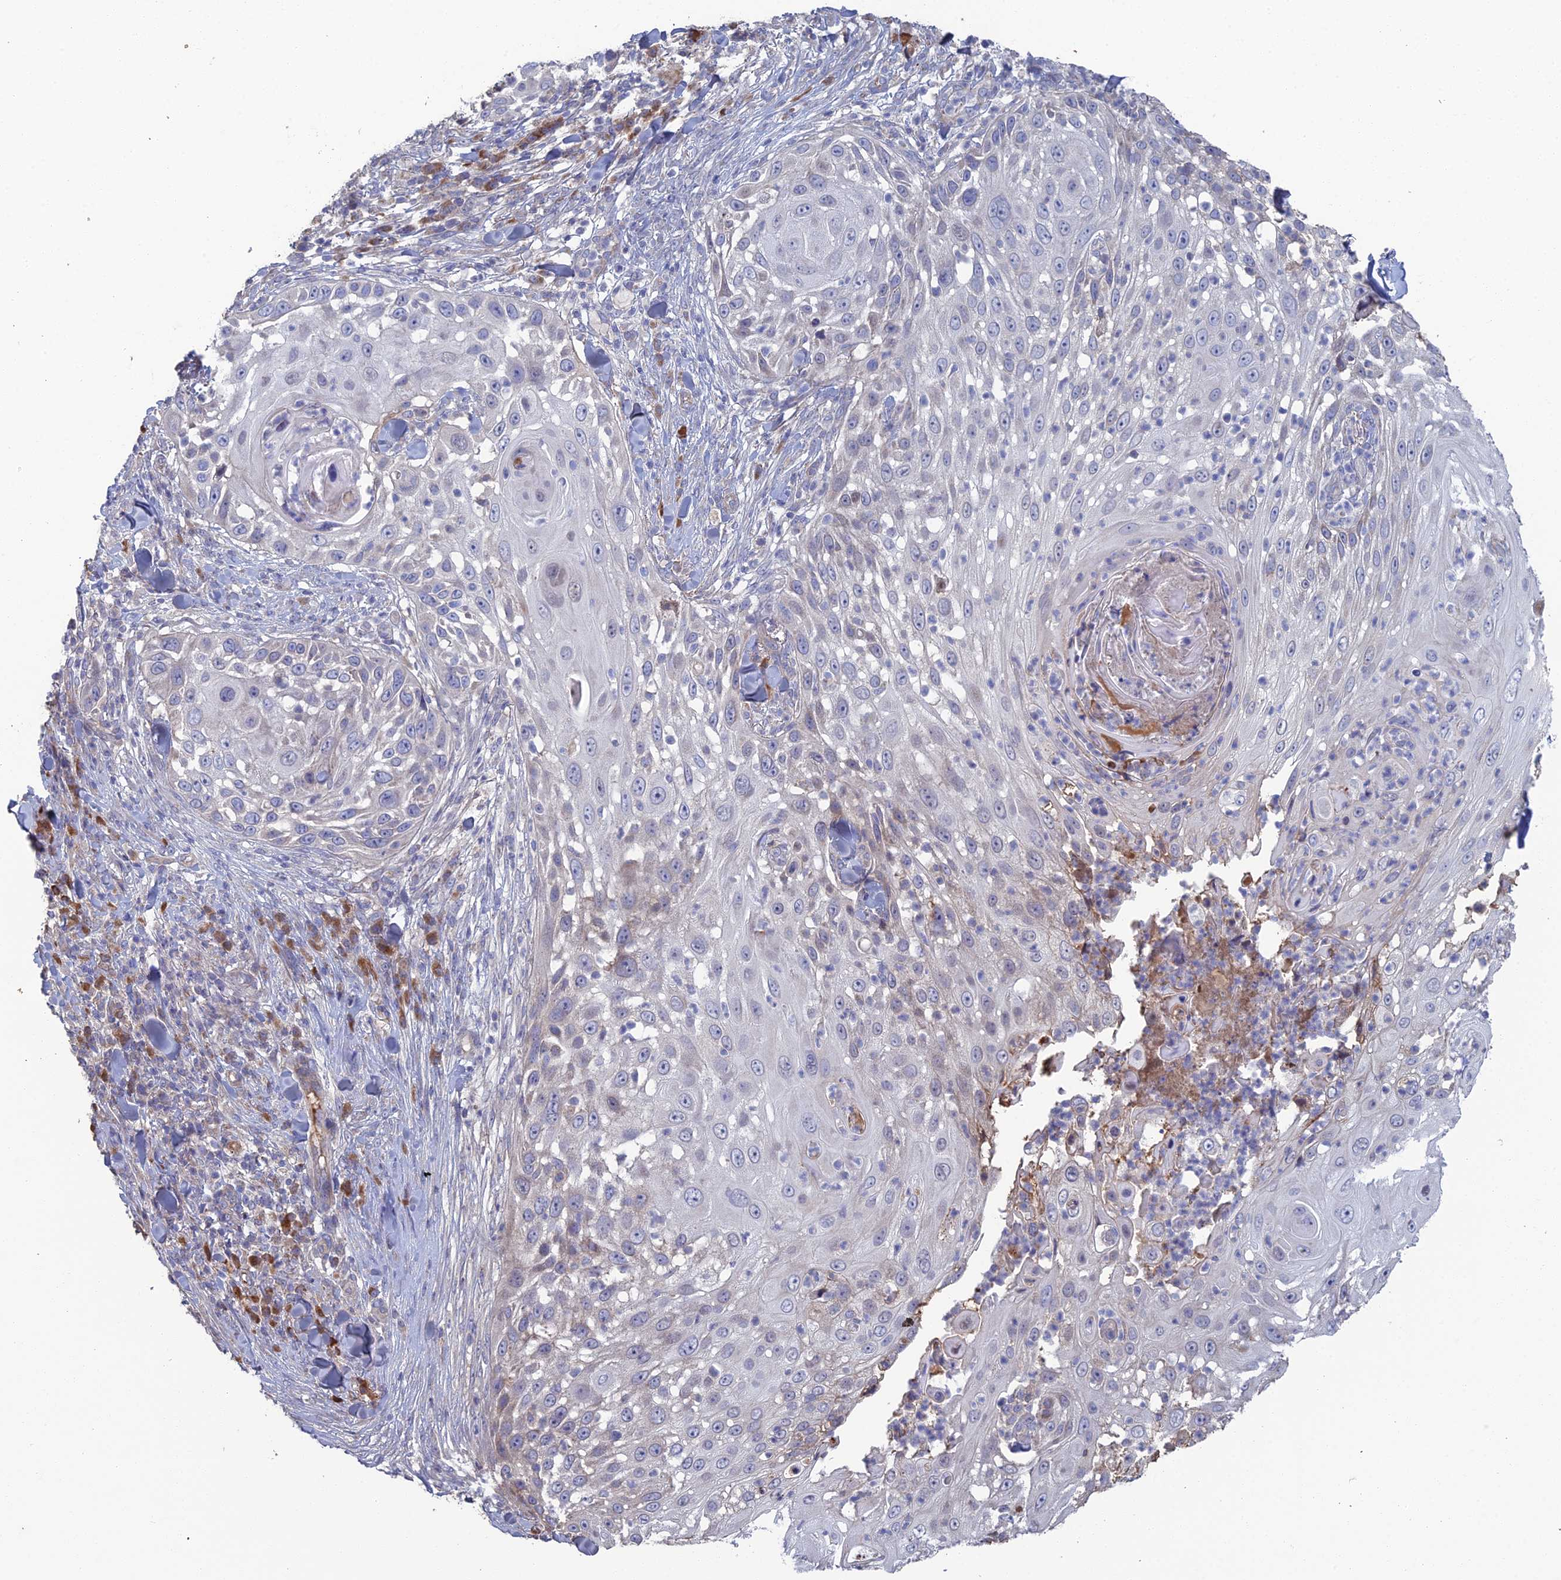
{"staining": {"intensity": "negative", "quantity": "none", "location": "none"}, "tissue": "skin cancer", "cell_type": "Tumor cells", "image_type": "cancer", "snomed": [{"axis": "morphology", "description": "Squamous cell carcinoma, NOS"}, {"axis": "topography", "description": "Skin"}], "caption": "IHC histopathology image of neoplastic tissue: skin cancer stained with DAB displays no significant protein positivity in tumor cells.", "gene": "ARL16", "patient": {"sex": "female", "age": 44}}